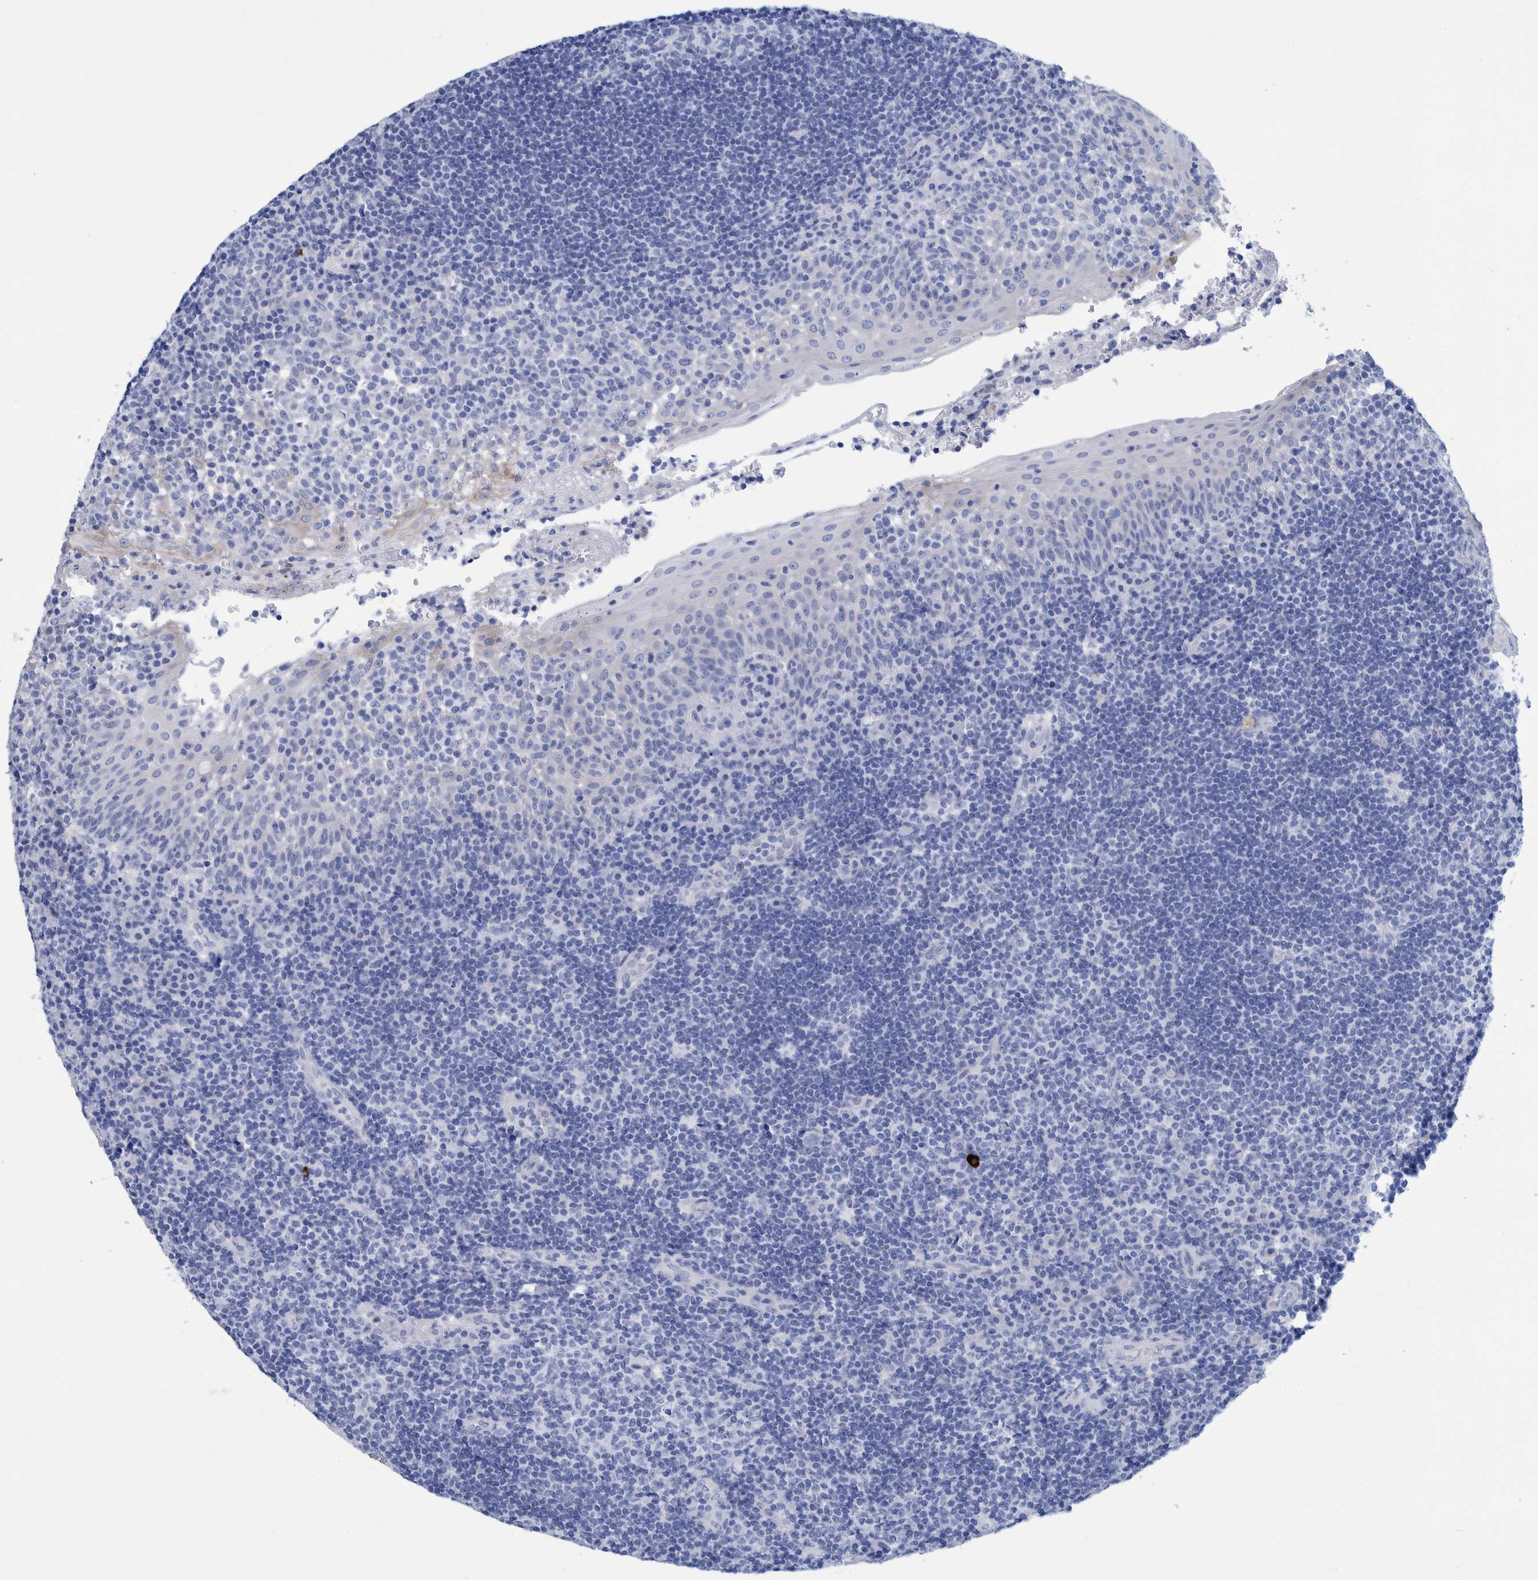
{"staining": {"intensity": "negative", "quantity": "none", "location": "none"}, "tissue": "tonsil", "cell_type": "Germinal center cells", "image_type": "normal", "snomed": [{"axis": "morphology", "description": "Normal tissue, NOS"}, {"axis": "topography", "description": "Tonsil"}], "caption": "A high-resolution micrograph shows immunohistochemistry (IHC) staining of benign tonsil, which shows no significant expression in germinal center cells. (Stains: DAB IHC with hematoxylin counter stain, Microscopy: brightfield microscopy at high magnification).", "gene": "PERP", "patient": {"sex": "female", "age": 40}}